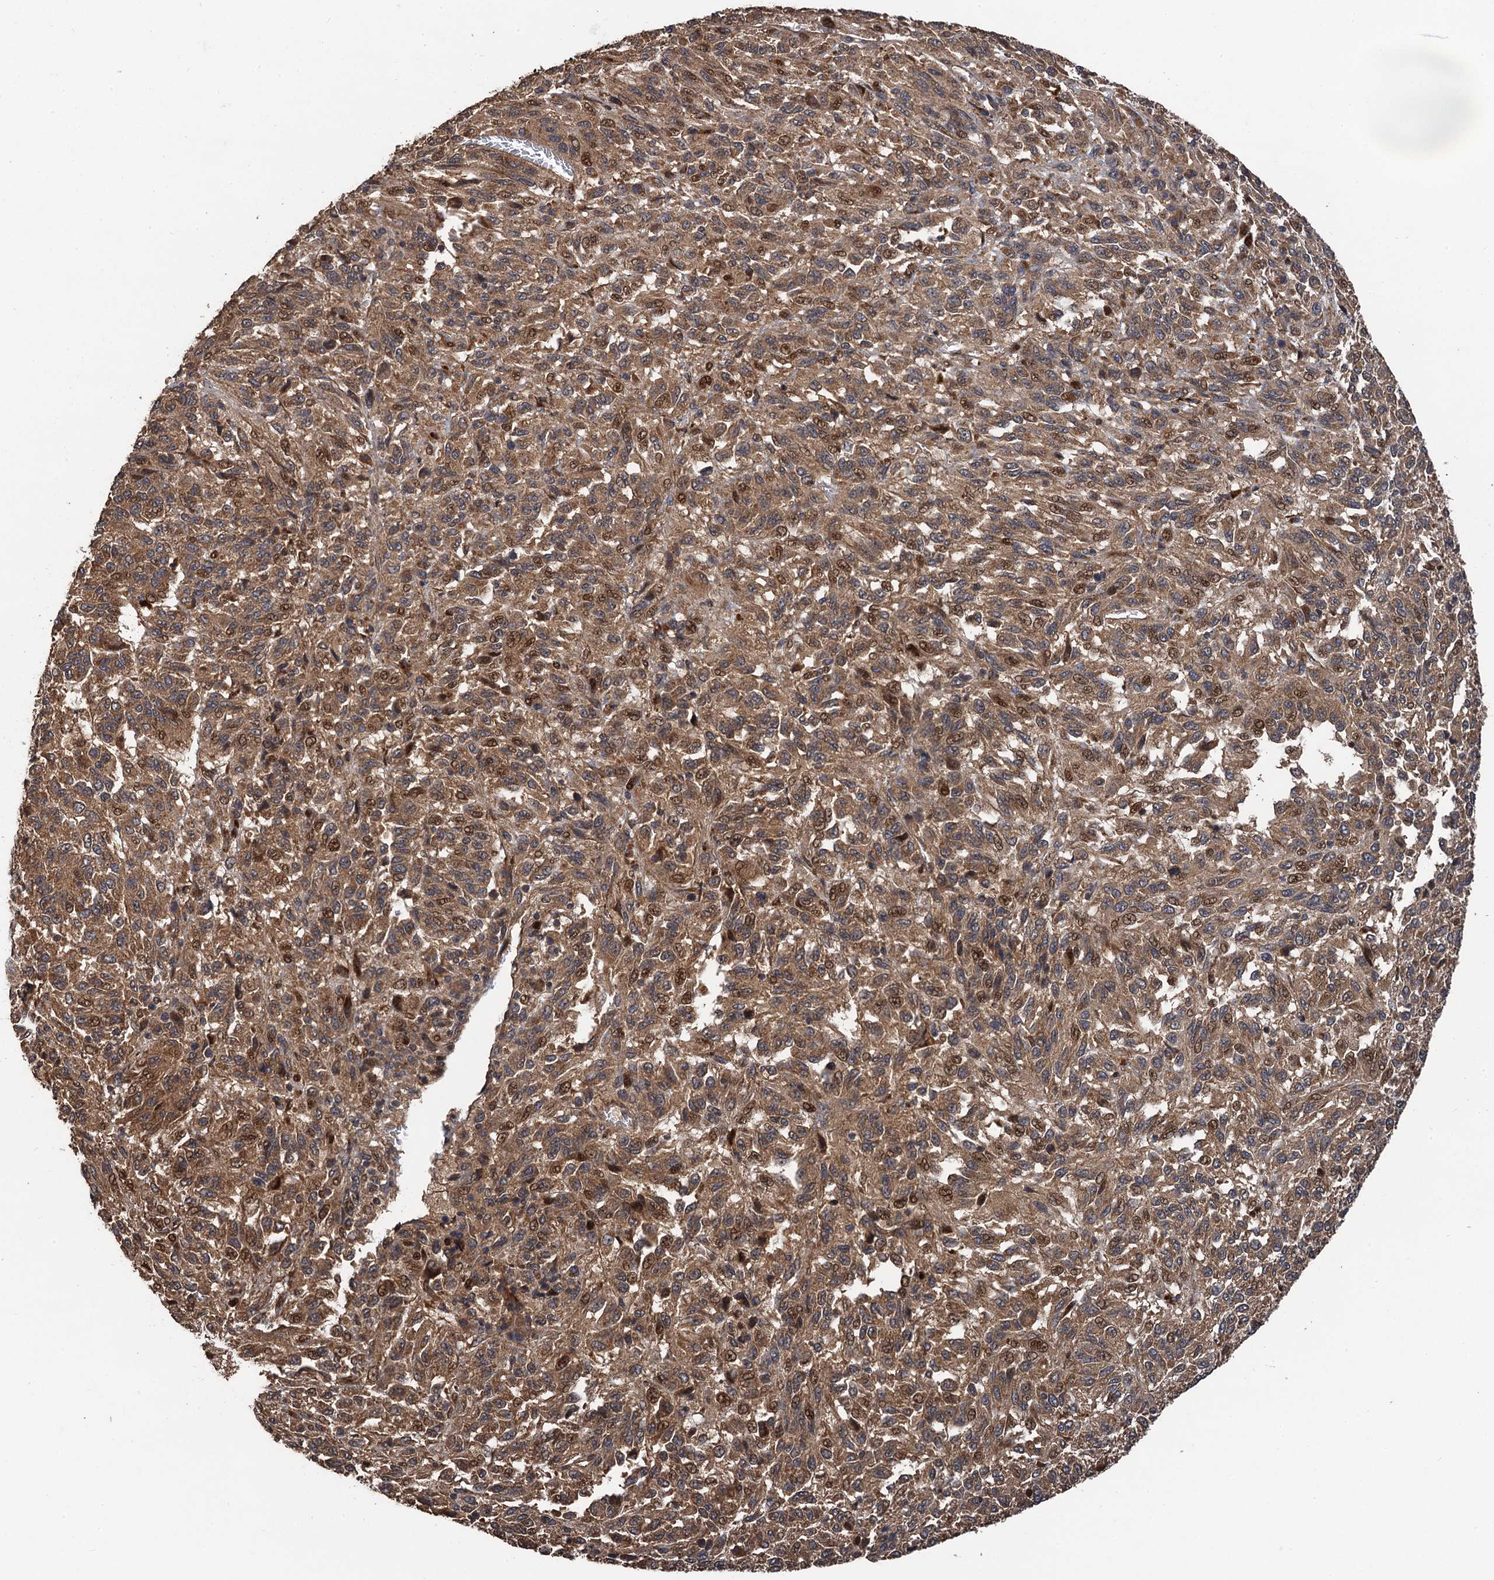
{"staining": {"intensity": "moderate", "quantity": ">75%", "location": "cytoplasmic/membranous,nuclear"}, "tissue": "melanoma", "cell_type": "Tumor cells", "image_type": "cancer", "snomed": [{"axis": "morphology", "description": "Malignant melanoma, Metastatic site"}, {"axis": "topography", "description": "Lung"}], "caption": "Moderate cytoplasmic/membranous and nuclear protein expression is appreciated in about >75% of tumor cells in melanoma.", "gene": "TMEM39B", "patient": {"sex": "male", "age": 64}}